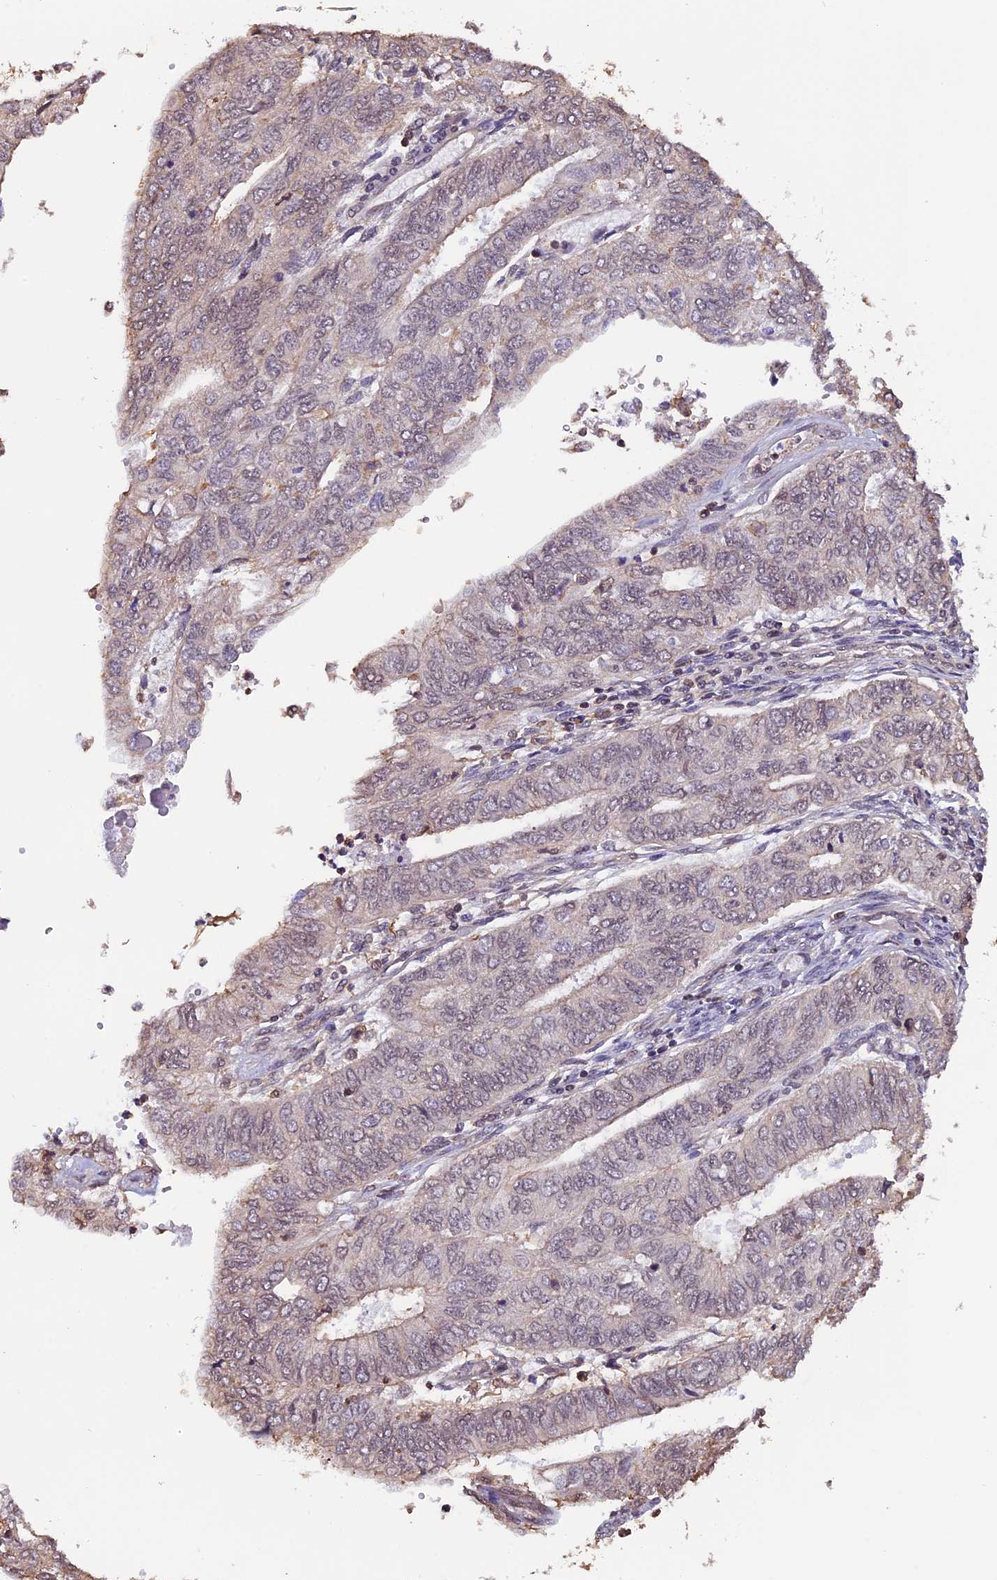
{"staining": {"intensity": "weak", "quantity": "<25%", "location": "cytoplasmic/membranous,nuclear"}, "tissue": "endometrial cancer", "cell_type": "Tumor cells", "image_type": "cancer", "snomed": [{"axis": "morphology", "description": "Adenocarcinoma, NOS"}, {"axis": "topography", "description": "Endometrium"}], "caption": "The image demonstrates no significant positivity in tumor cells of adenocarcinoma (endometrial).", "gene": "ZC3H4", "patient": {"sex": "female", "age": 68}}